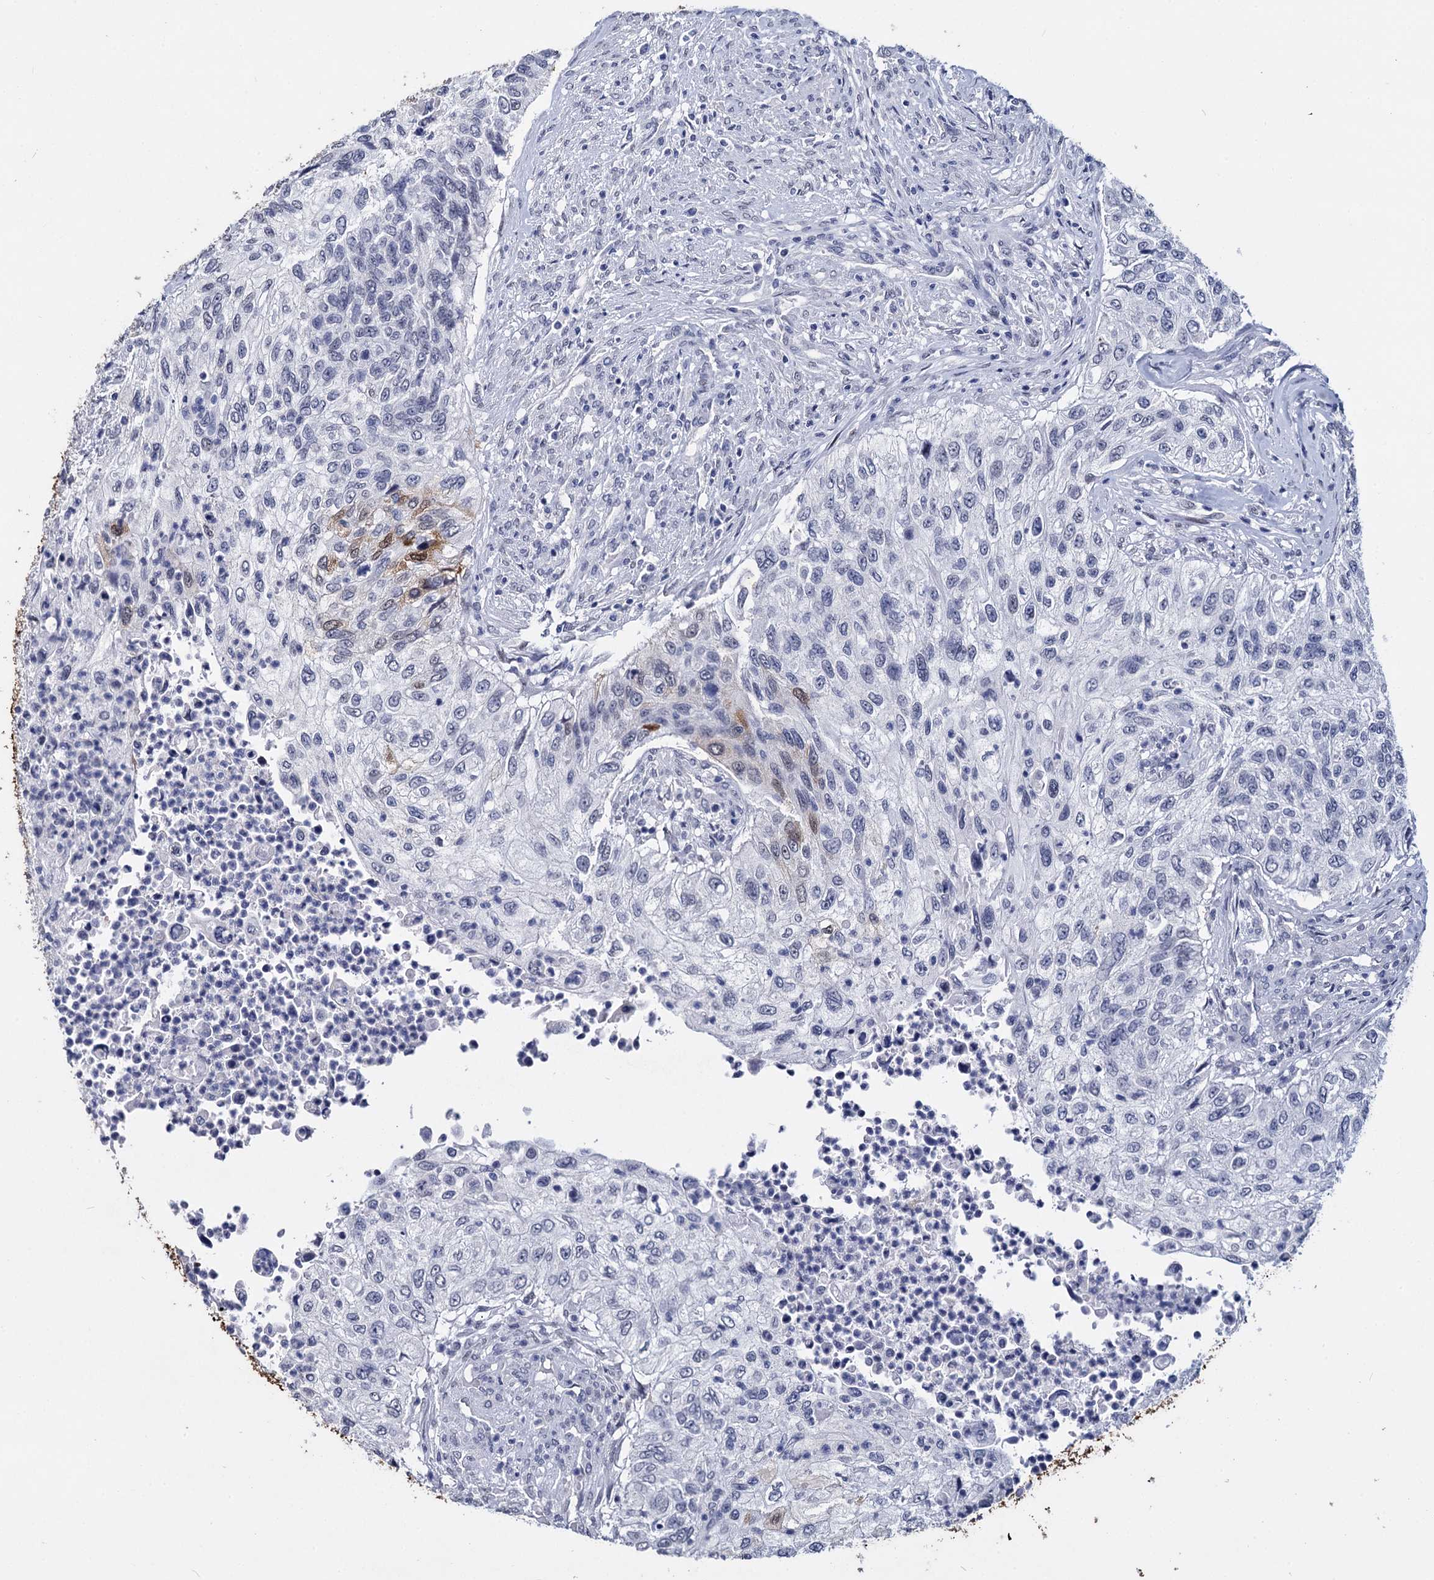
{"staining": {"intensity": "moderate", "quantity": "<25%", "location": "cytoplasmic/membranous,nuclear"}, "tissue": "urothelial cancer", "cell_type": "Tumor cells", "image_type": "cancer", "snomed": [{"axis": "morphology", "description": "Urothelial carcinoma, High grade"}, {"axis": "topography", "description": "Urinary bladder"}], "caption": "This image reveals IHC staining of human urothelial cancer, with low moderate cytoplasmic/membranous and nuclear positivity in approximately <25% of tumor cells.", "gene": "MAGEA4", "patient": {"sex": "female", "age": 60}}